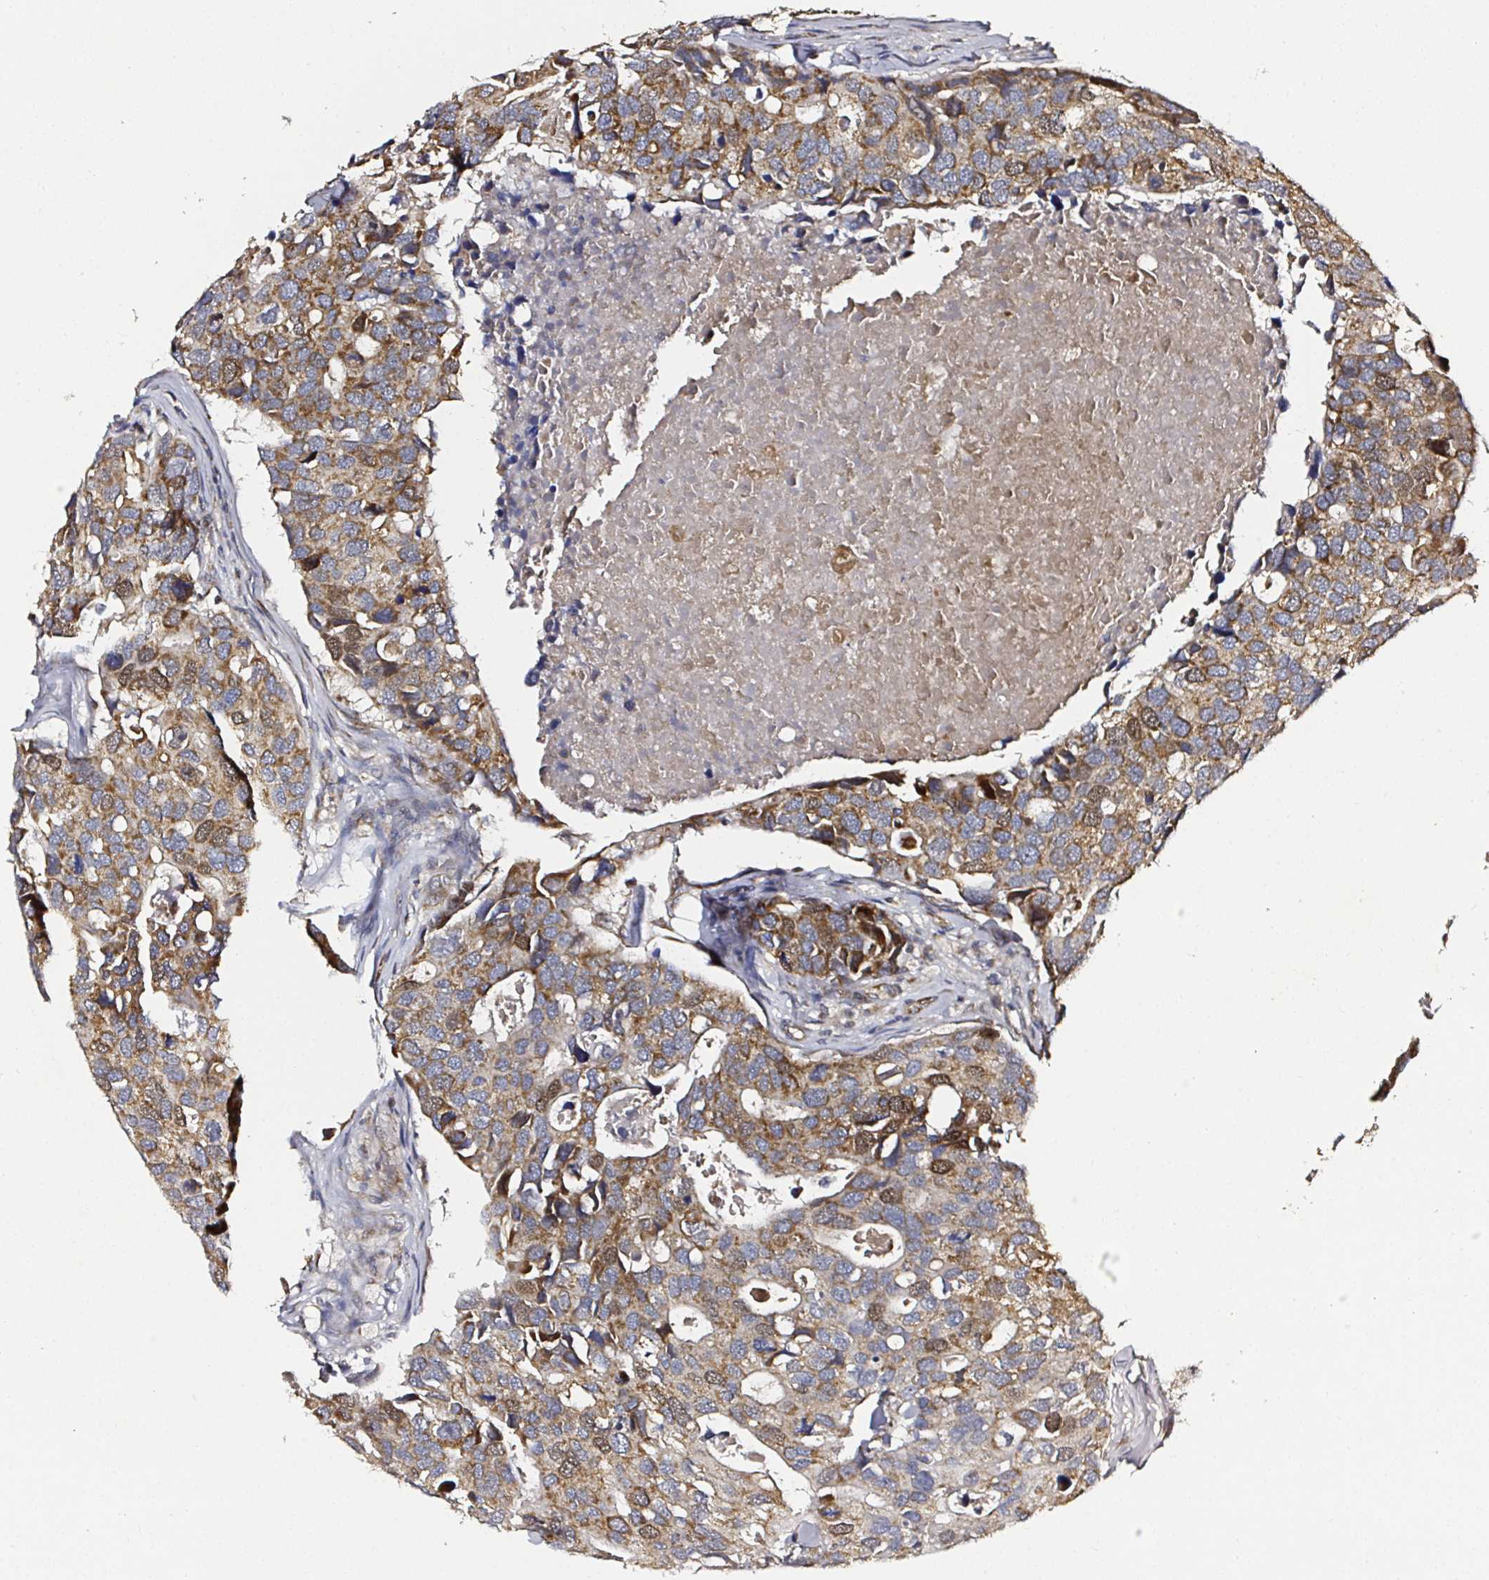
{"staining": {"intensity": "moderate", "quantity": ">75%", "location": "cytoplasmic/membranous"}, "tissue": "breast cancer", "cell_type": "Tumor cells", "image_type": "cancer", "snomed": [{"axis": "morphology", "description": "Duct carcinoma"}, {"axis": "topography", "description": "Breast"}], "caption": "There is medium levels of moderate cytoplasmic/membranous expression in tumor cells of invasive ductal carcinoma (breast), as demonstrated by immunohistochemical staining (brown color).", "gene": "ATAD3B", "patient": {"sex": "female", "age": 83}}